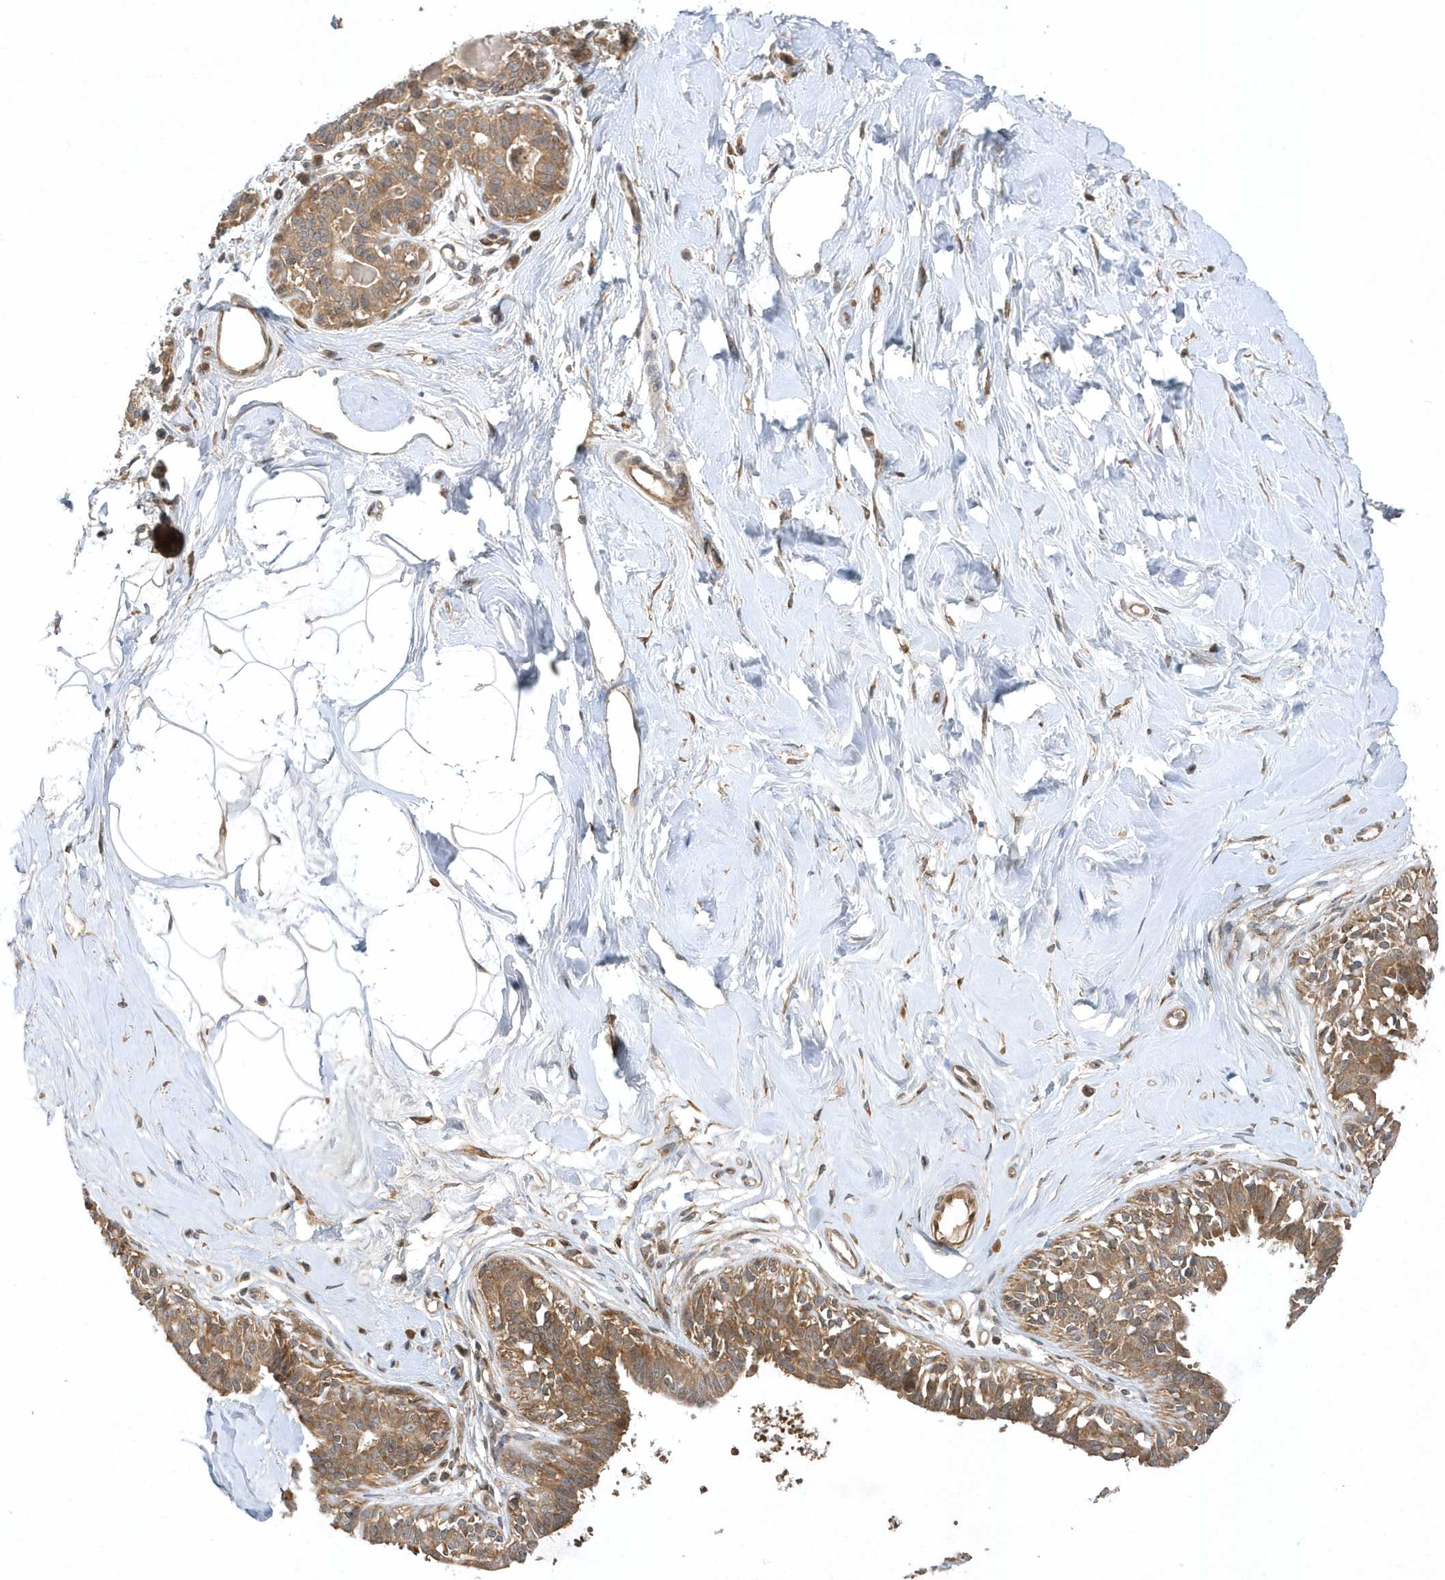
{"staining": {"intensity": "moderate", "quantity": ">75%", "location": "cytoplasmic/membranous"}, "tissue": "breast", "cell_type": "Adipocytes", "image_type": "normal", "snomed": [{"axis": "morphology", "description": "Normal tissue, NOS"}, {"axis": "topography", "description": "Breast"}], "caption": "Brown immunohistochemical staining in unremarkable human breast exhibits moderate cytoplasmic/membranous positivity in approximately >75% of adipocytes.", "gene": "GFM2", "patient": {"sex": "female", "age": 45}}